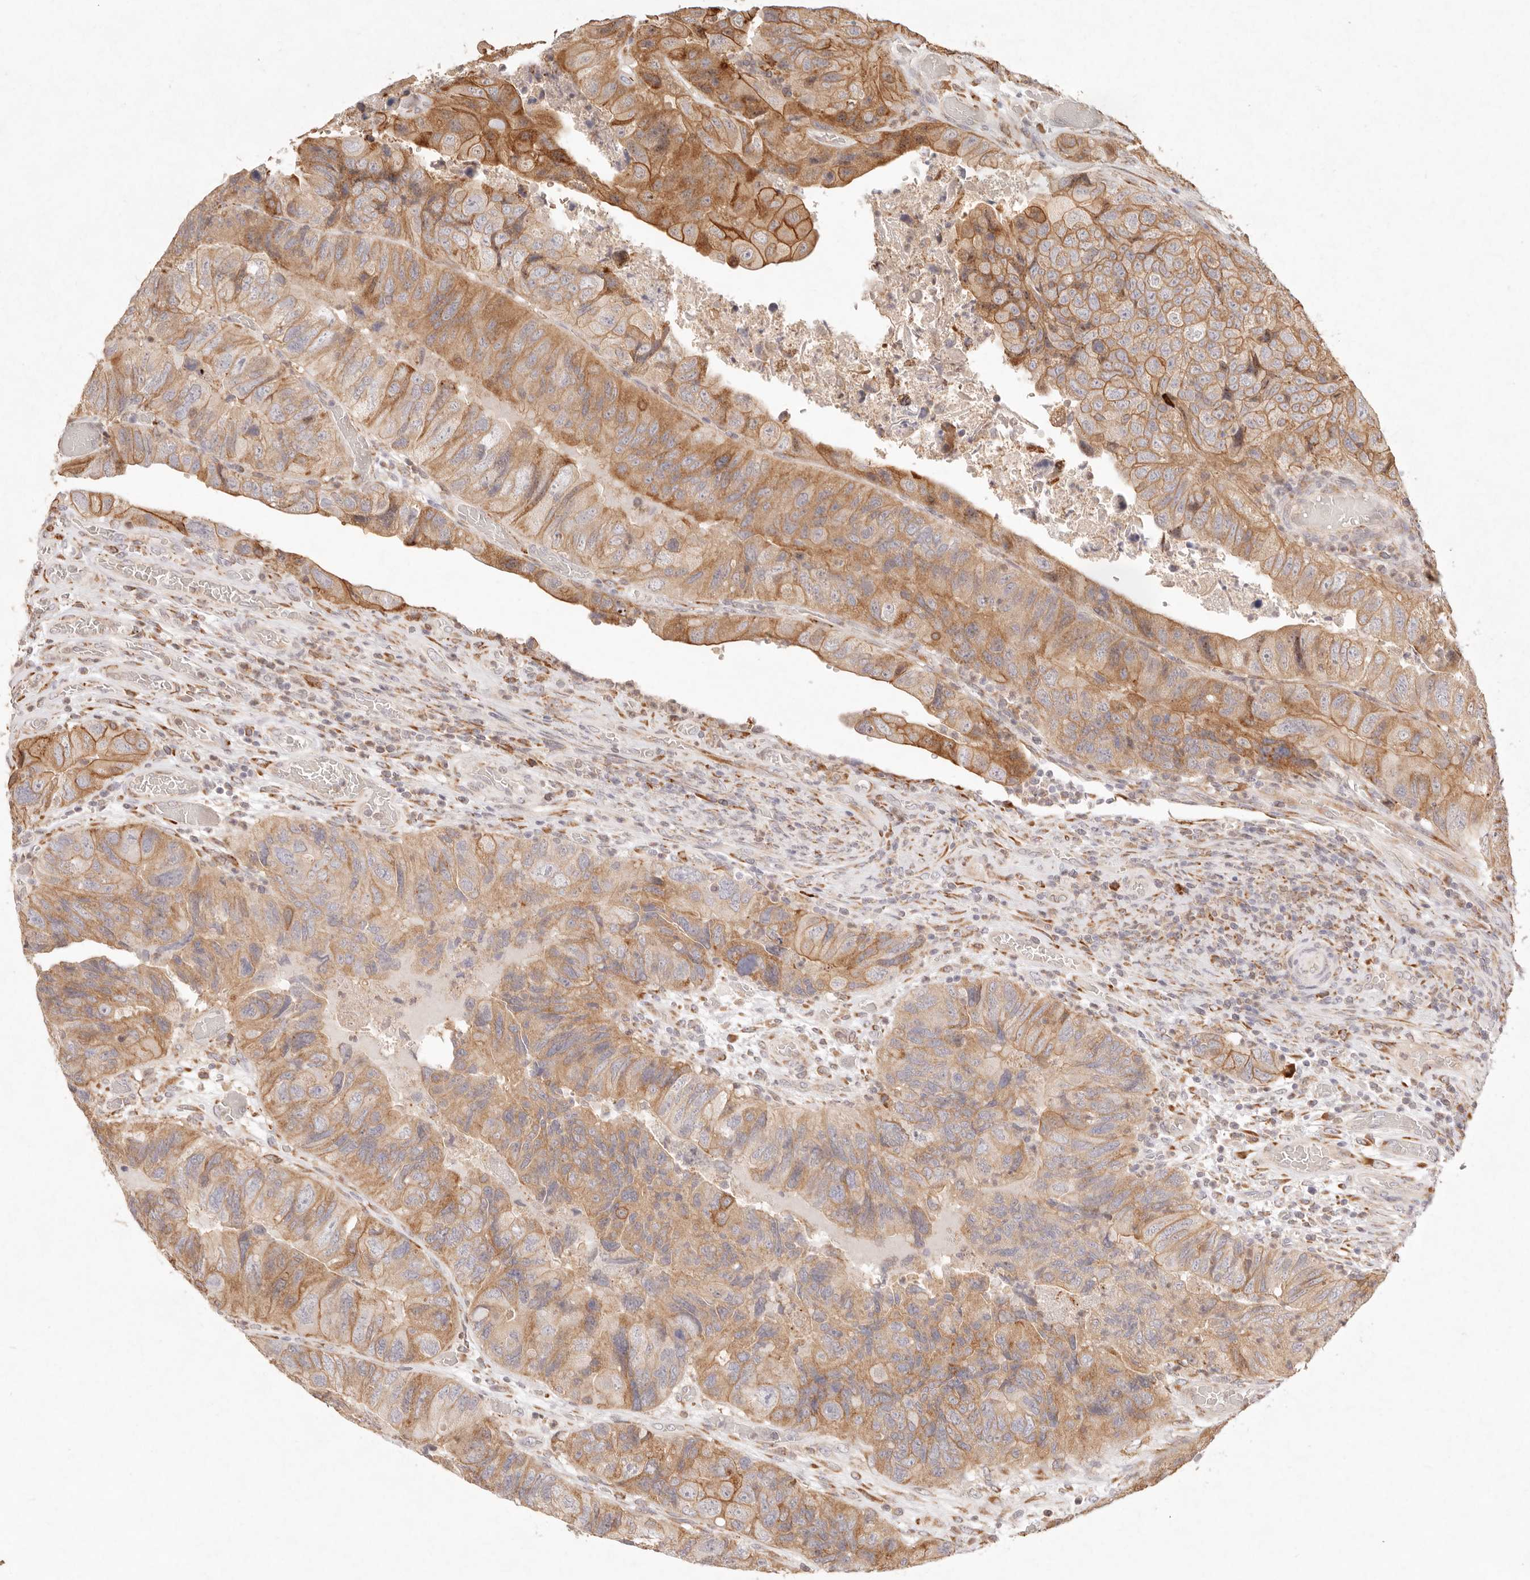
{"staining": {"intensity": "moderate", "quantity": ">75%", "location": "cytoplasmic/membranous"}, "tissue": "colorectal cancer", "cell_type": "Tumor cells", "image_type": "cancer", "snomed": [{"axis": "morphology", "description": "Adenocarcinoma, NOS"}, {"axis": "topography", "description": "Rectum"}], "caption": "The immunohistochemical stain highlights moderate cytoplasmic/membranous positivity in tumor cells of adenocarcinoma (colorectal) tissue. The protein is shown in brown color, while the nuclei are stained blue.", "gene": "C1orf127", "patient": {"sex": "male", "age": 63}}